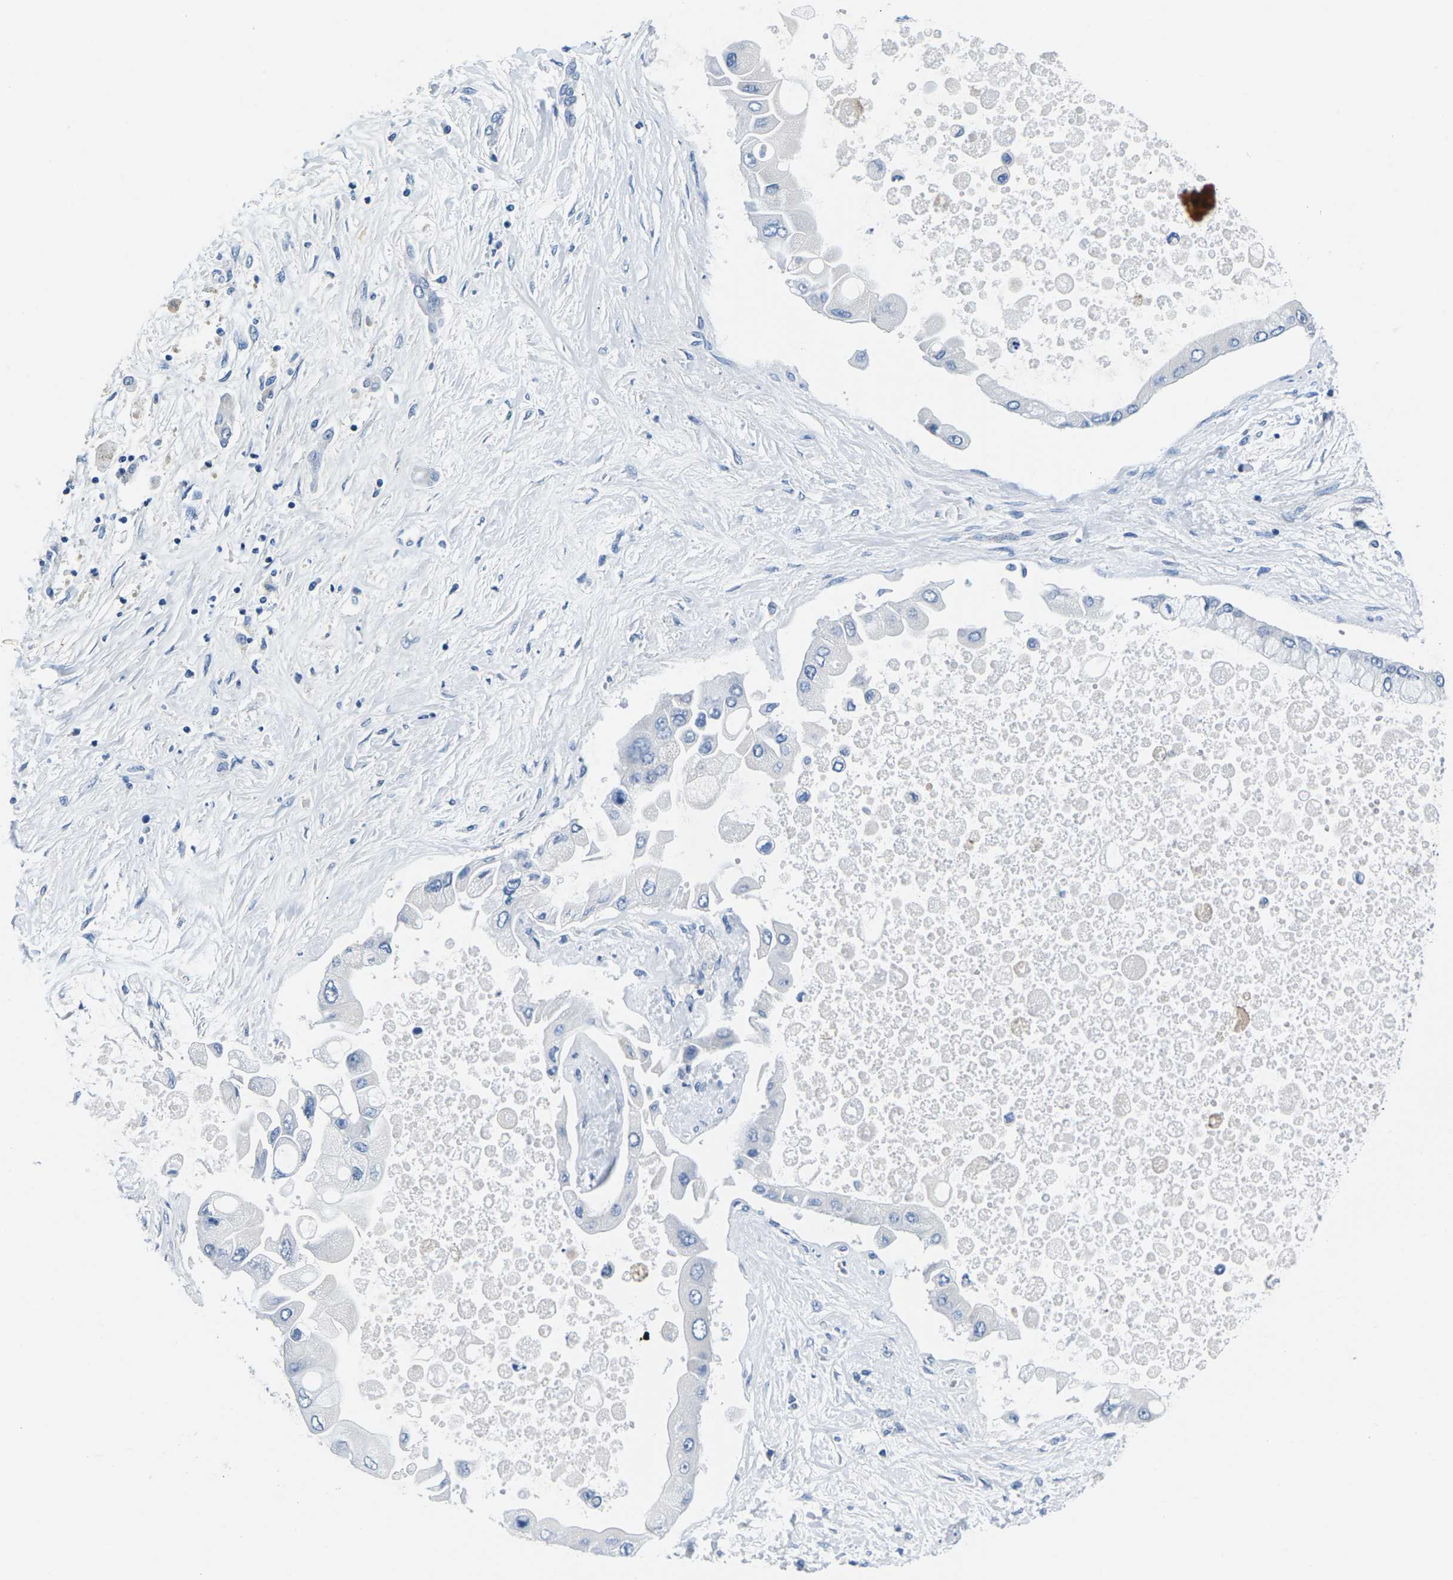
{"staining": {"intensity": "negative", "quantity": "none", "location": "none"}, "tissue": "liver cancer", "cell_type": "Tumor cells", "image_type": "cancer", "snomed": [{"axis": "morphology", "description": "Cholangiocarcinoma"}, {"axis": "topography", "description": "Liver"}], "caption": "Tumor cells show no significant protein positivity in cholangiocarcinoma (liver). The staining was performed using DAB (3,3'-diaminobenzidine) to visualize the protein expression in brown, while the nuclei were stained in blue with hematoxylin (Magnification: 20x).", "gene": "TSPAN2", "patient": {"sex": "male", "age": 50}}